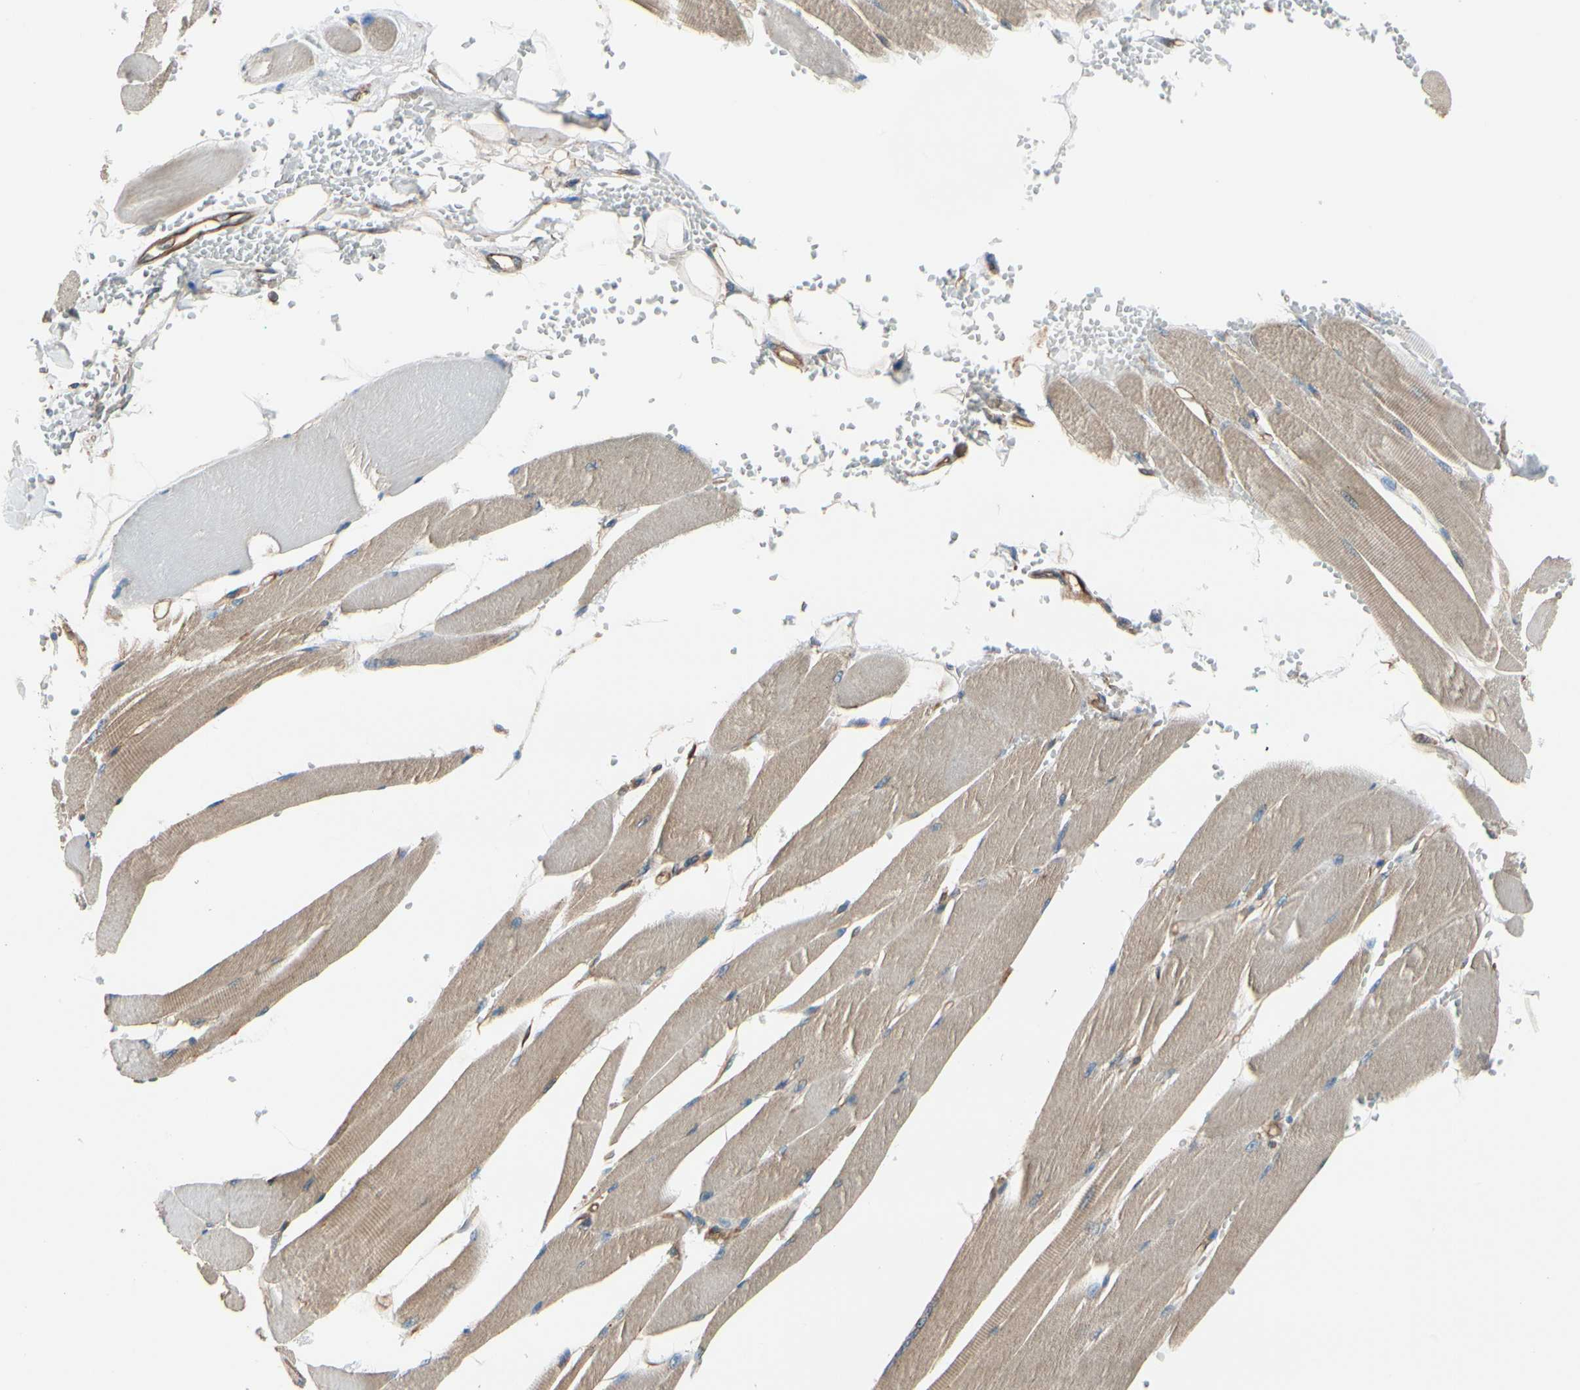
{"staining": {"intensity": "weak", "quantity": "25%-75%", "location": "cytoplasmic/membranous"}, "tissue": "skeletal muscle", "cell_type": "Myocytes", "image_type": "normal", "snomed": [{"axis": "morphology", "description": "Normal tissue, NOS"}, {"axis": "topography", "description": "Skeletal muscle"}, {"axis": "topography", "description": "Oral tissue"}, {"axis": "topography", "description": "Peripheral nerve tissue"}], "caption": "Protein staining by immunohistochemistry (IHC) demonstrates weak cytoplasmic/membranous expression in approximately 25%-75% of myocytes in benign skeletal muscle.", "gene": "EPS15", "patient": {"sex": "female", "age": 84}}